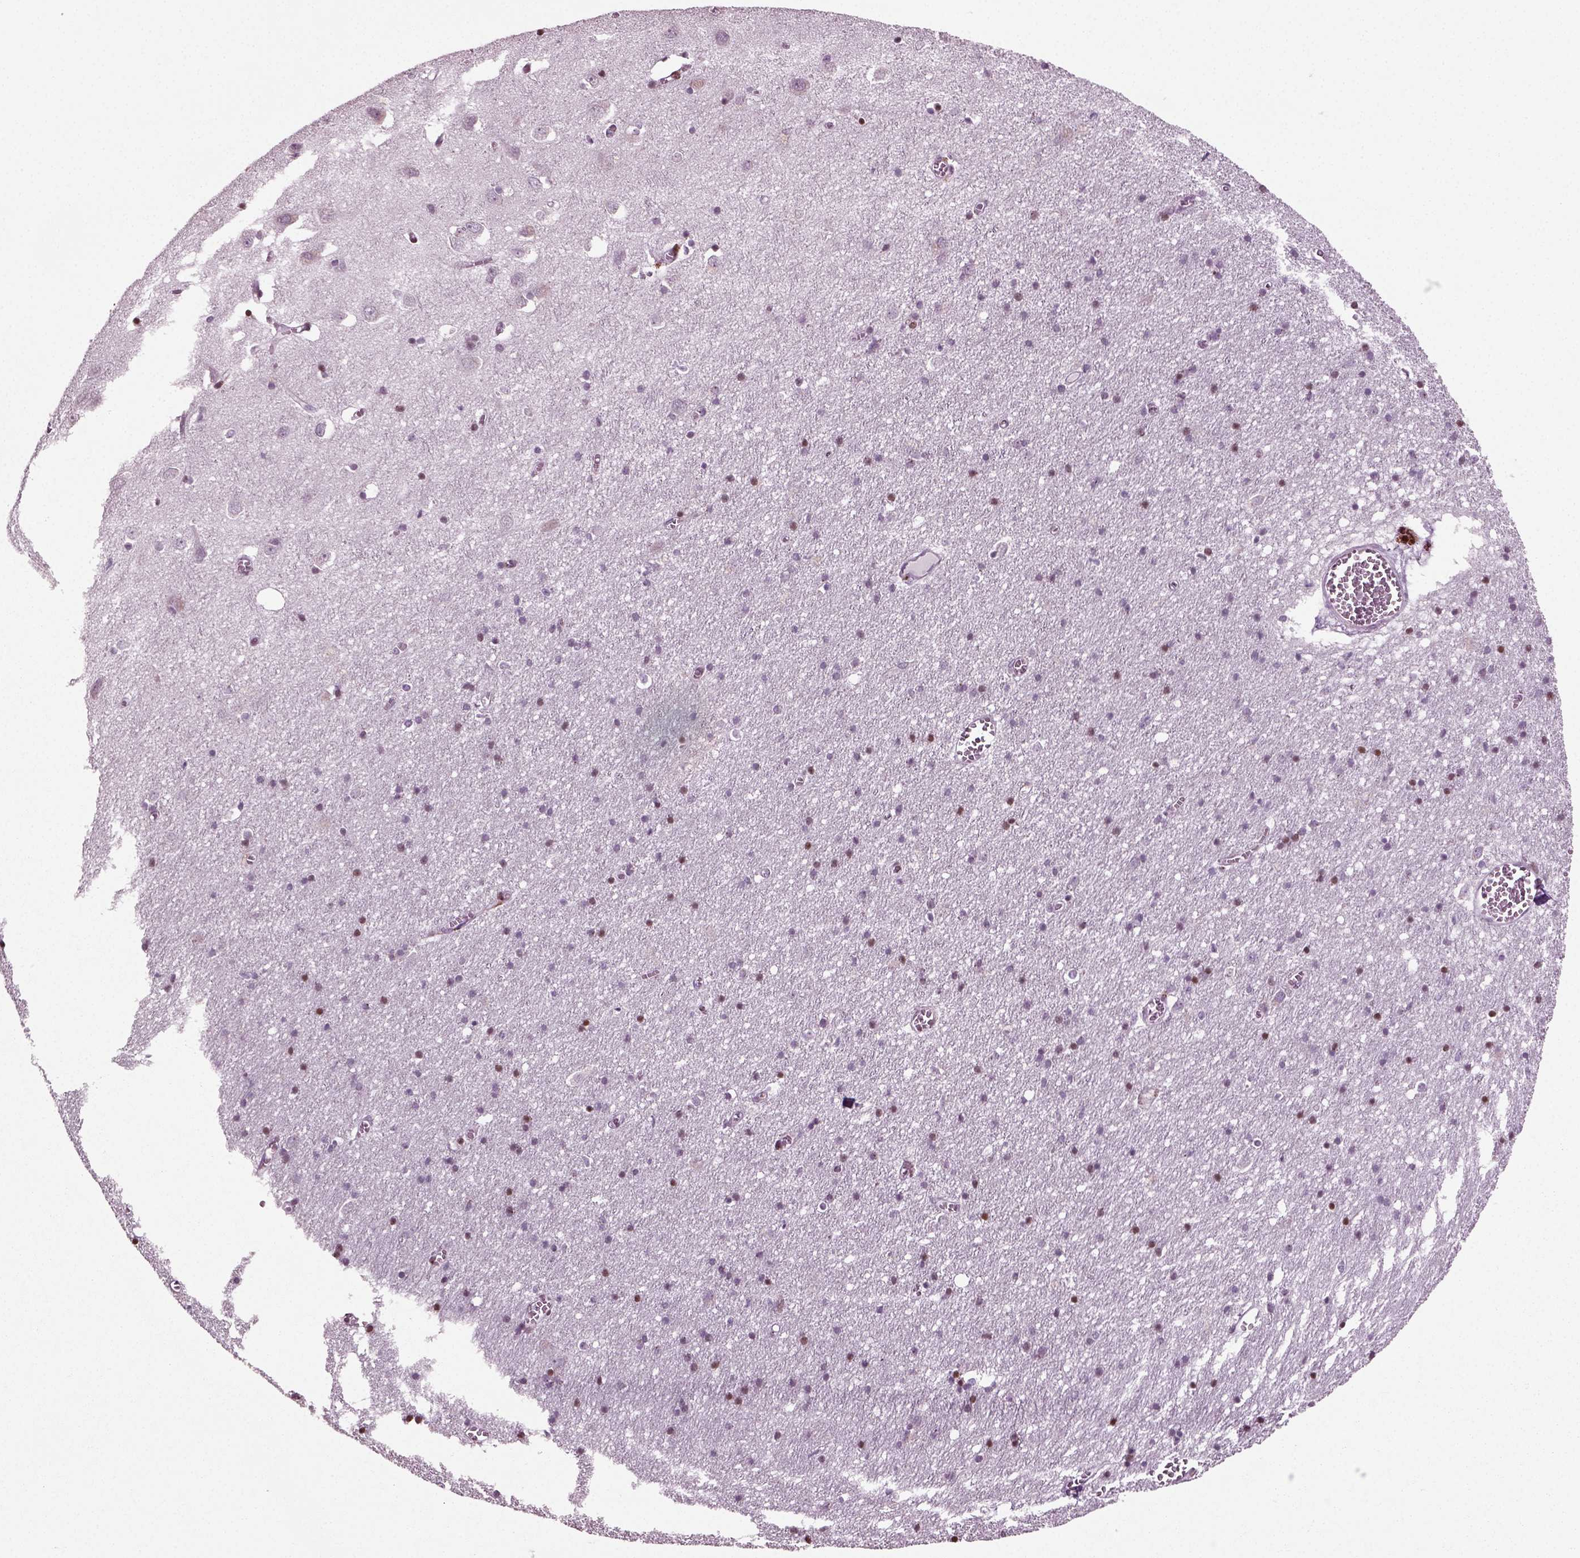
{"staining": {"intensity": "negative", "quantity": "none", "location": "none"}, "tissue": "cerebral cortex", "cell_type": "Endothelial cells", "image_type": "normal", "snomed": [{"axis": "morphology", "description": "Normal tissue, NOS"}, {"axis": "topography", "description": "Cerebral cortex"}], "caption": "Immunohistochemistry histopathology image of unremarkable cerebral cortex stained for a protein (brown), which exhibits no expression in endothelial cells.", "gene": "HEYL", "patient": {"sex": "male", "age": 70}}